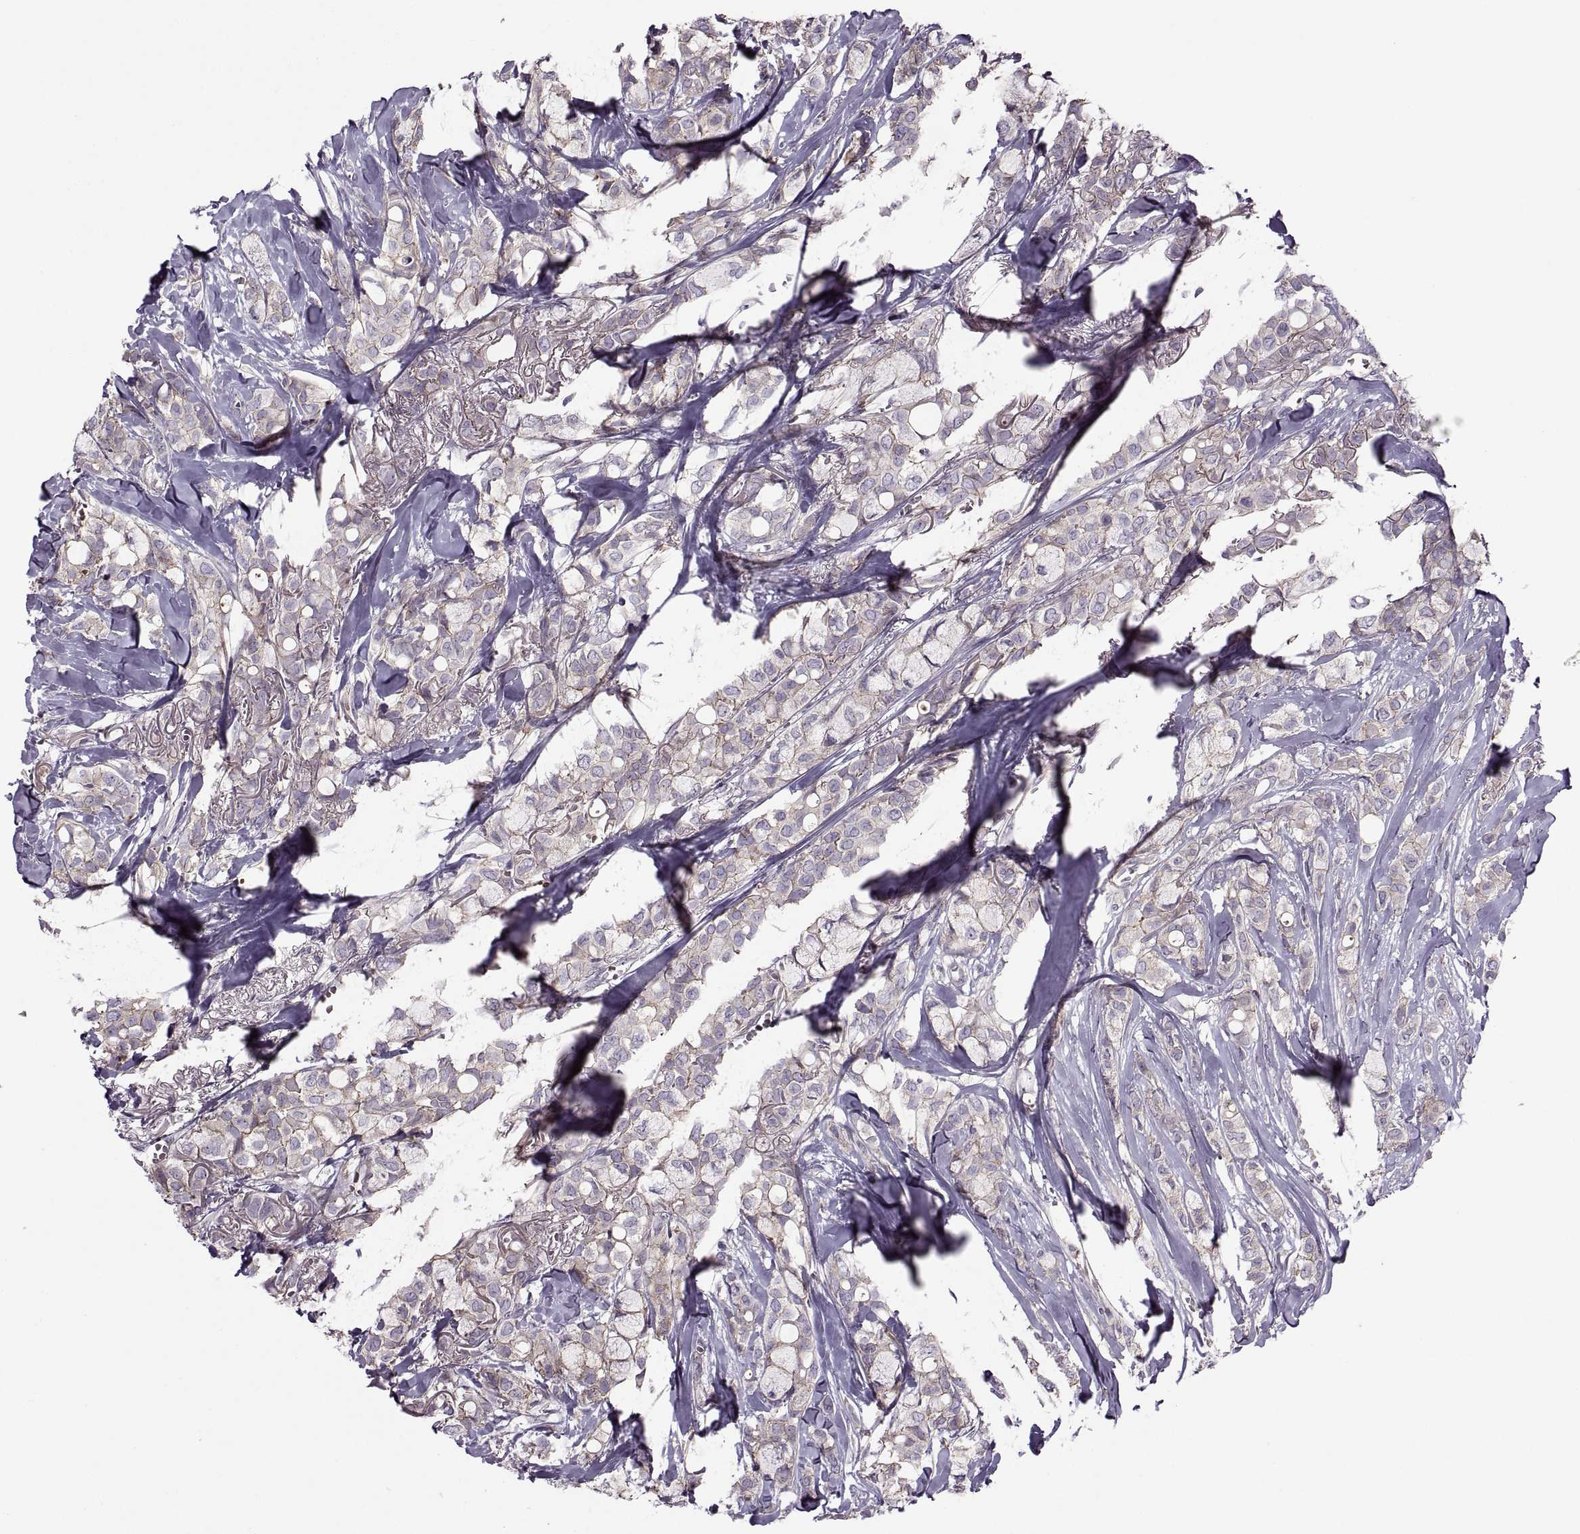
{"staining": {"intensity": "weak", "quantity": ">75%", "location": "cytoplasmic/membranous"}, "tissue": "breast cancer", "cell_type": "Tumor cells", "image_type": "cancer", "snomed": [{"axis": "morphology", "description": "Duct carcinoma"}, {"axis": "topography", "description": "Breast"}], "caption": "Immunohistochemical staining of human breast cancer displays low levels of weak cytoplasmic/membranous staining in approximately >75% of tumor cells. The protein is stained brown, and the nuclei are stained in blue (DAB IHC with brightfield microscopy, high magnification).", "gene": "SLC2A3", "patient": {"sex": "female", "age": 85}}